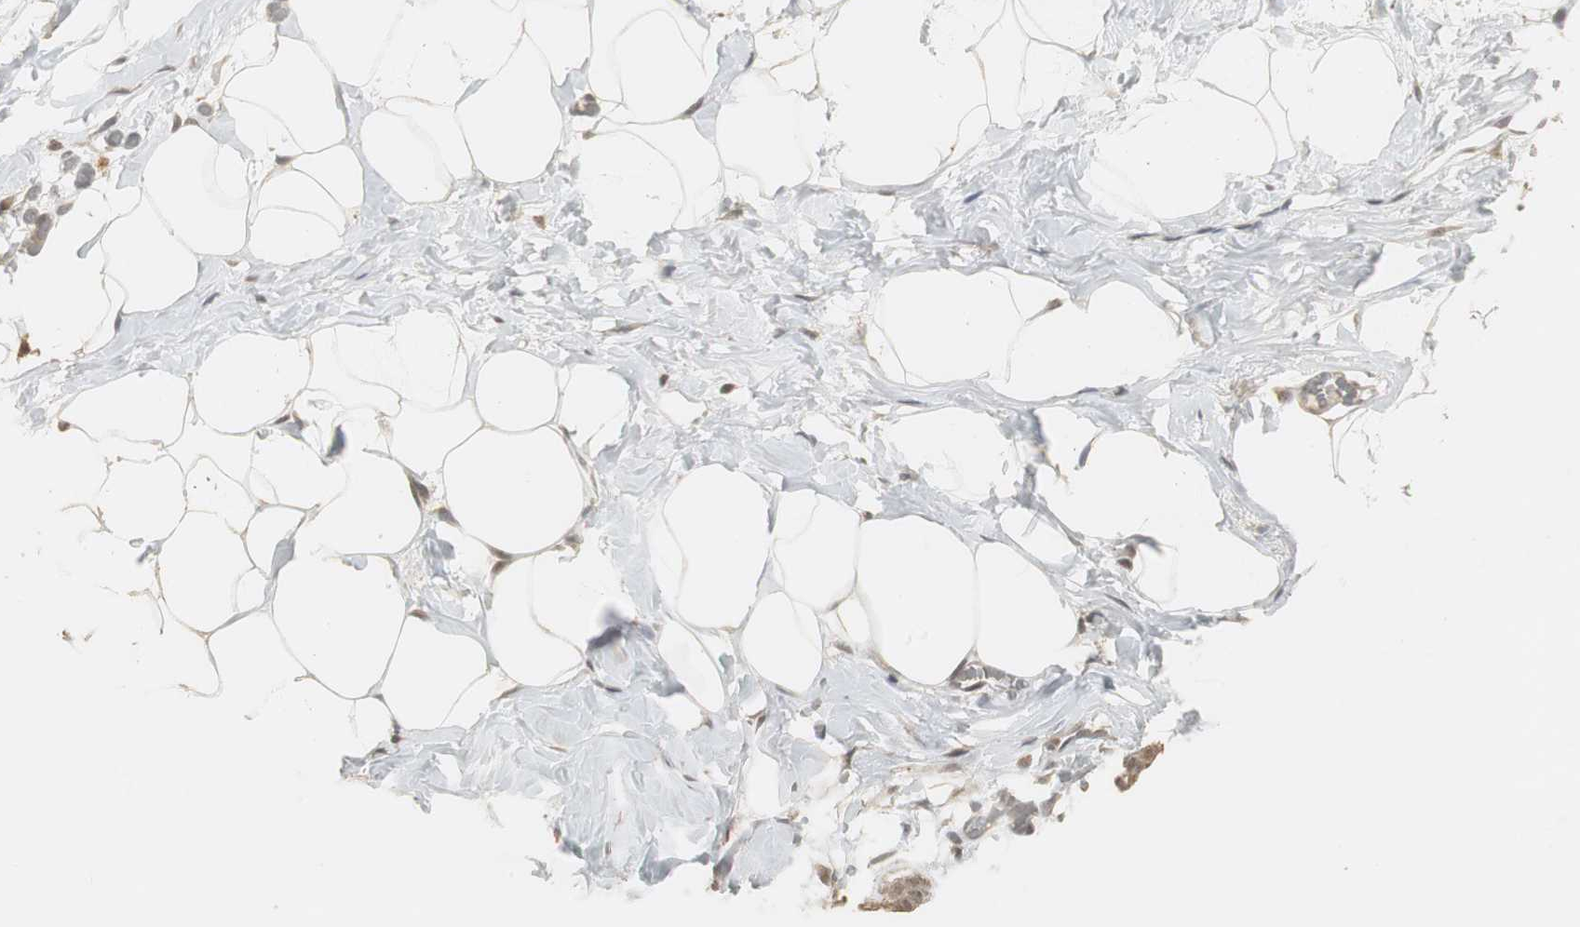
{"staining": {"intensity": "weak", "quantity": "25%-75%", "location": "cytoplasmic/membranous"}, "tissue": "adipose tissue", "cell_type": "Adipocytes", "image_type": "normal", "snomed": [{"axis": "morphology", "description": "Normal tissue, NOS"}, {"axis": "topography", "description": "Breast"}, {"axis": "topography", "description": "Soft tissue"}], "caption": "This is a micrograph of IHC staining of benign adipose tissue, which shows weak expression in the cytoplasmic/membranous of adipocytes.", "gene": "ELOA", "patient": {"sex": "female", "age": 25}}